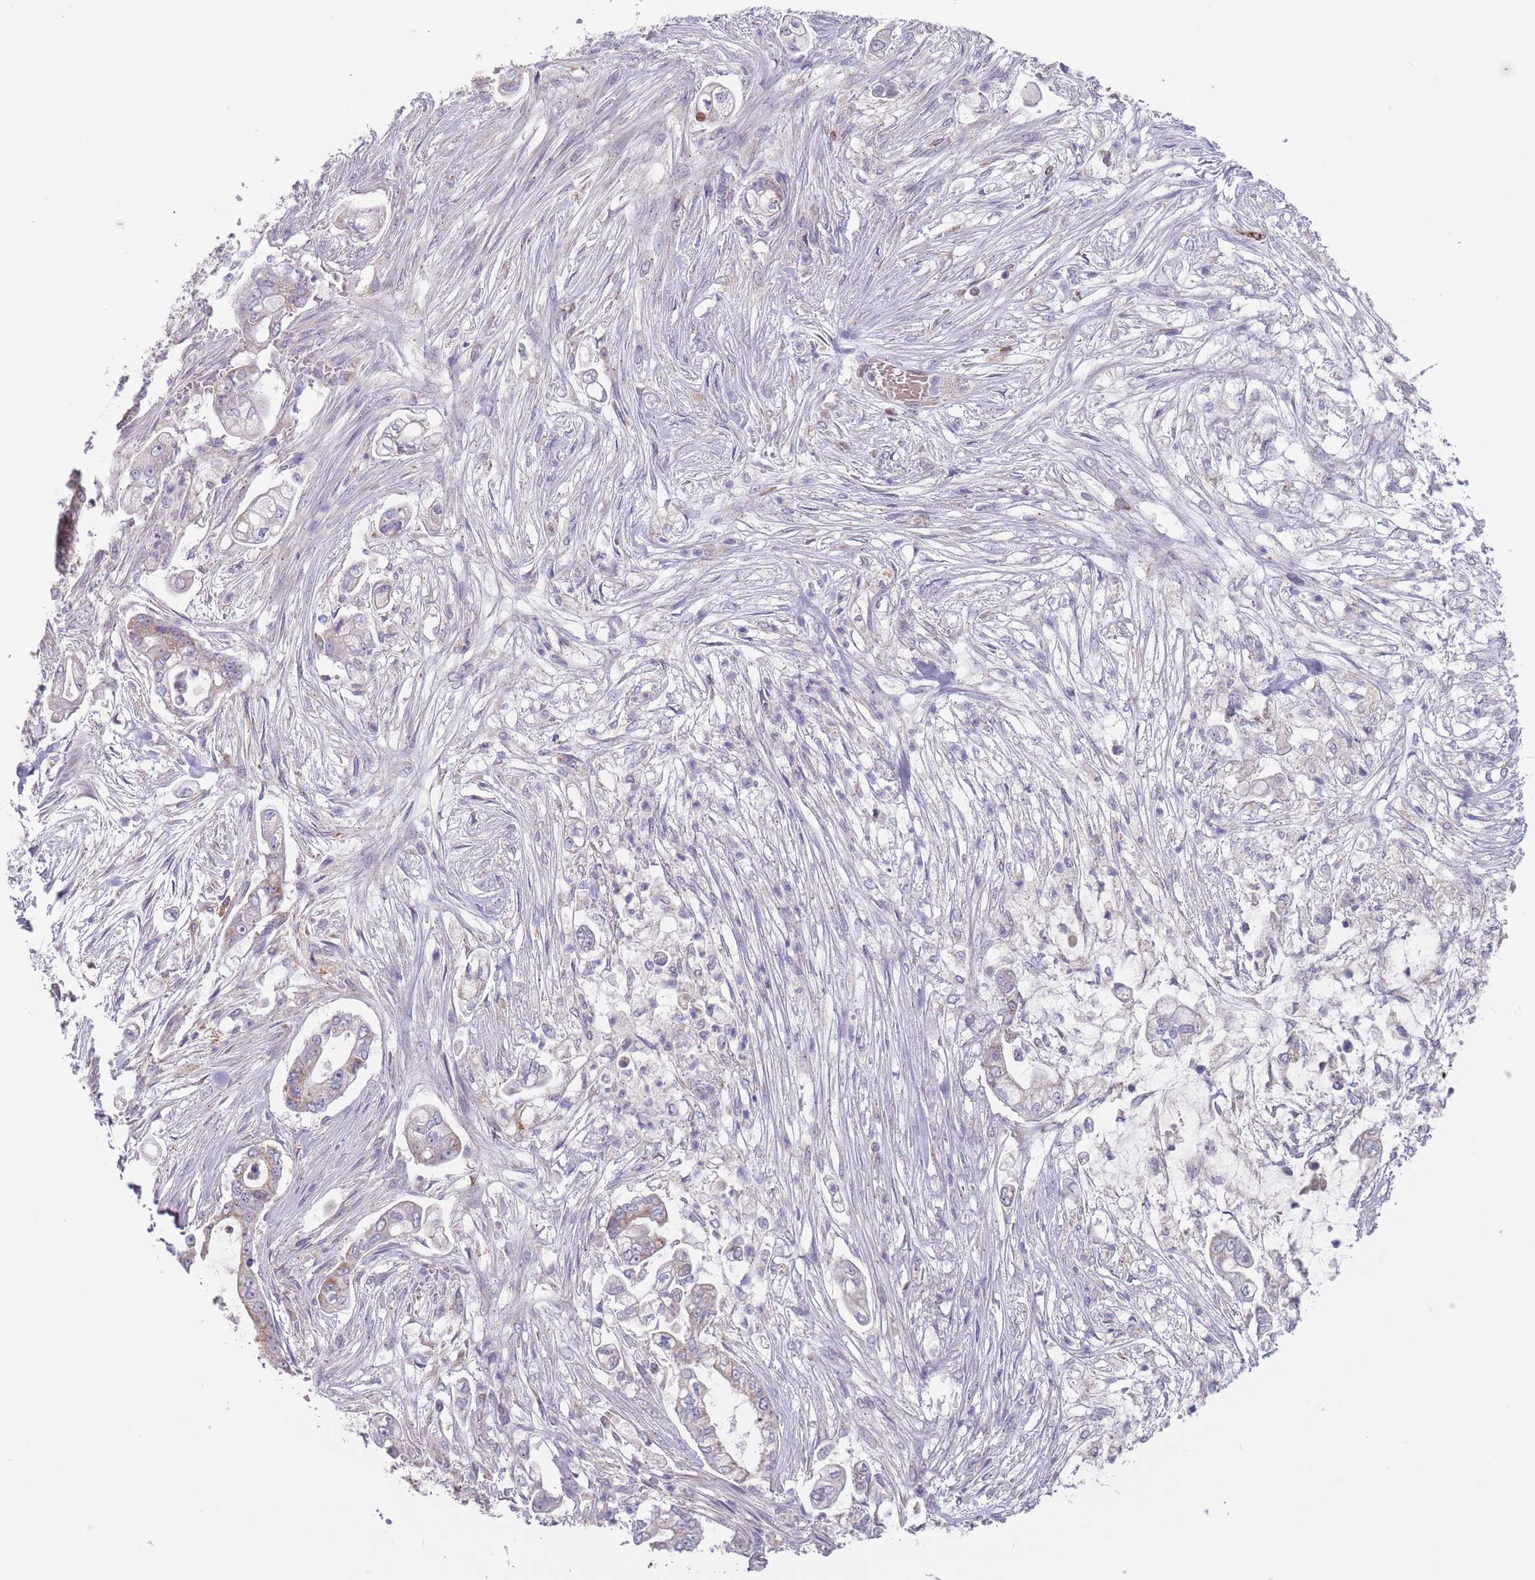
{"staining": {"intensity": "weak", "quantity": "<25%", "location": "cytoplasmic/membranous"}, "tissue": "pancreatic cancer", "cell_type": "Tumor cells", "image_type": "cancer", "snomed": [{"axis": "morphology", "description": "Adenocarcinoma, NOS"}, {"axis": "topography", "description": "Pancreas"}], "caption": "Pancreatic adenocarcinoma stained for a protein using immunohistochemistry (IHC) displays no positivity tumor cells.", "gene": "PEX7", "patient": {"sex": "female", "age": 69}}